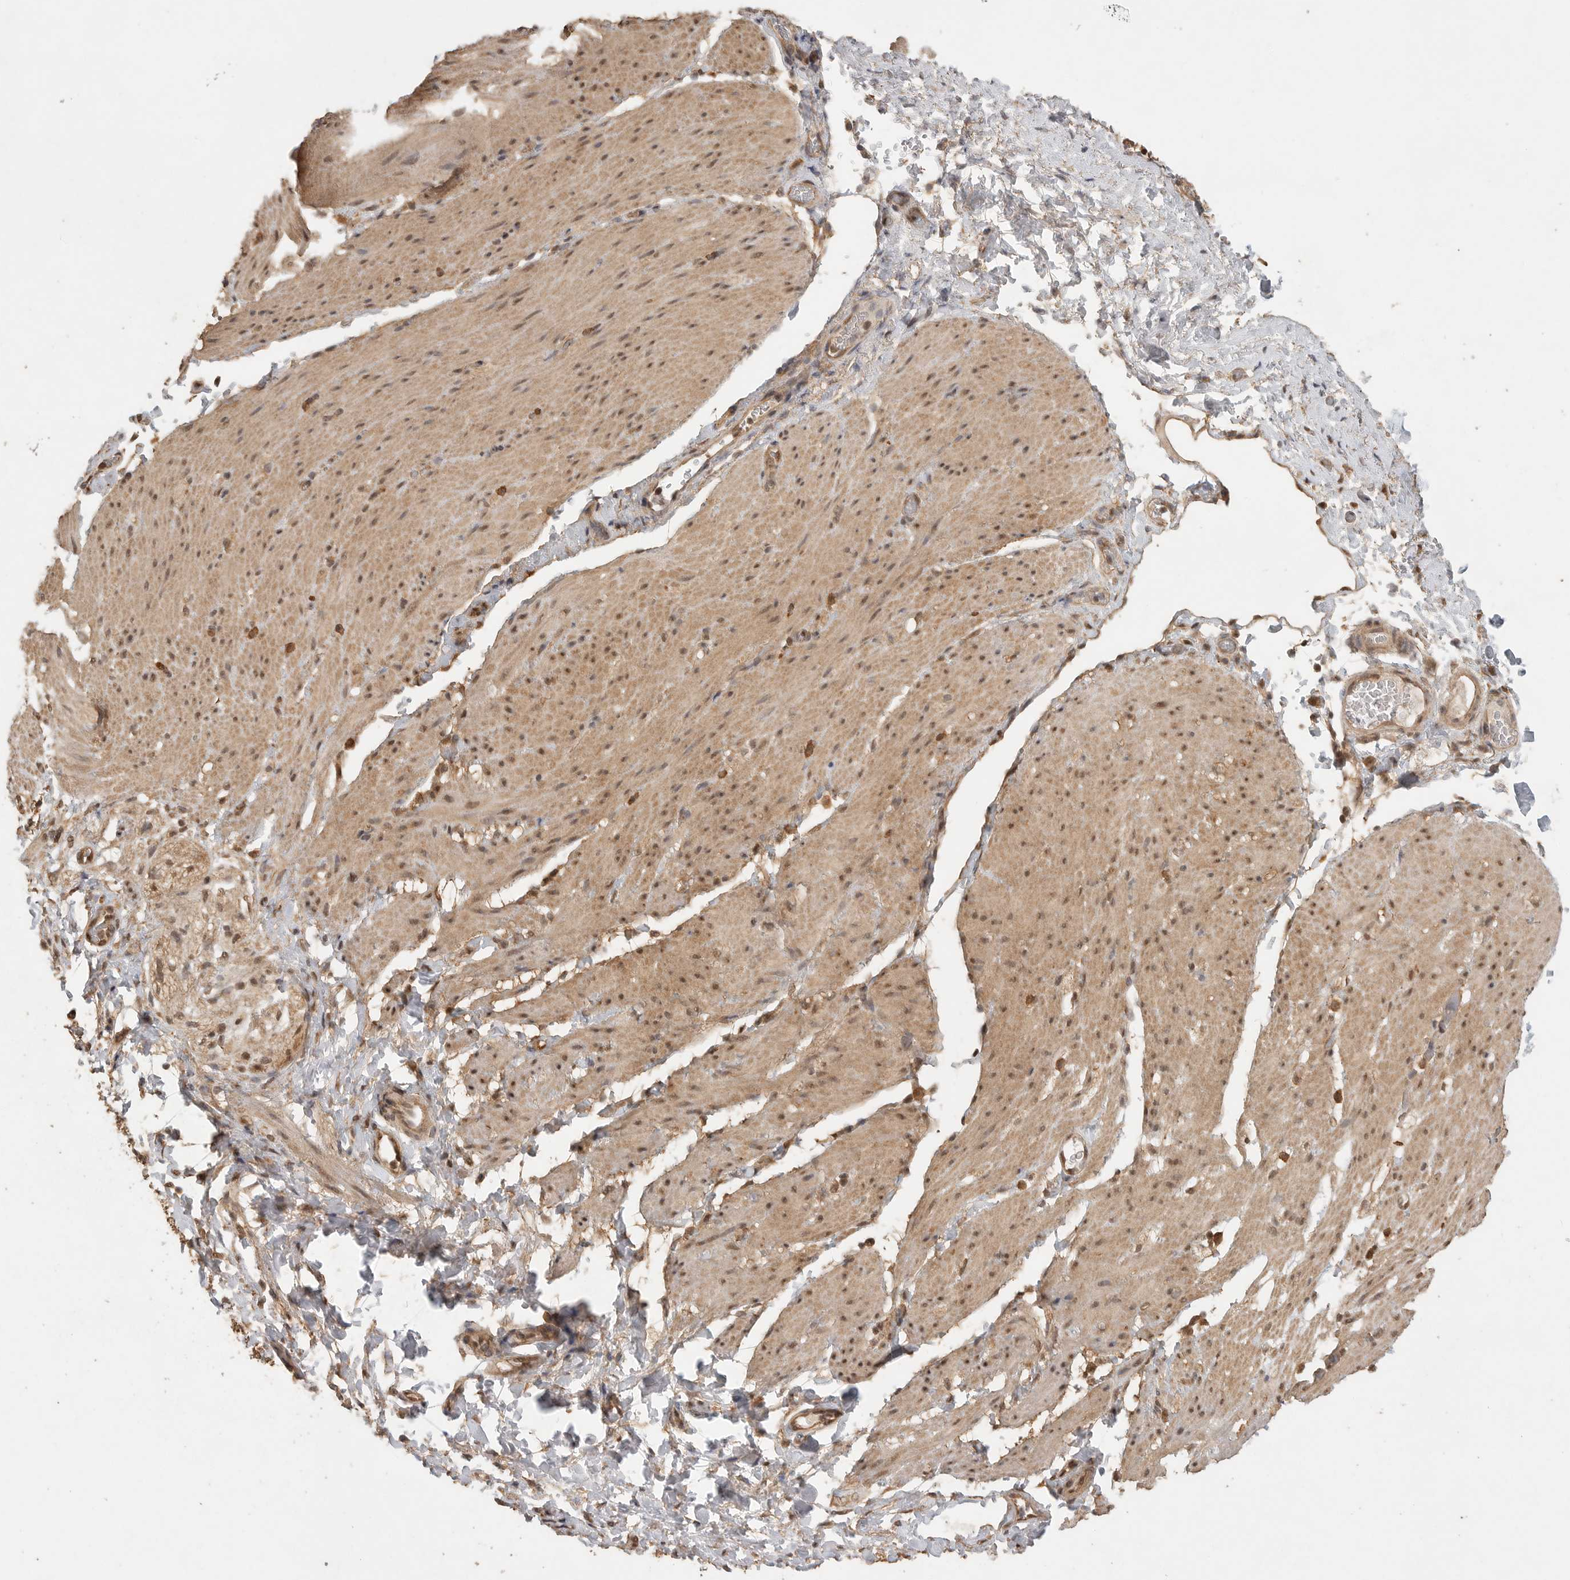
{"staining": {"intensity": "weak", "quantity": ">75%", "location": "cytoplasmic/membranous,nuclear"}, "tissue": "smooth muscle", "cell_type": "Smooth muscle cells", "image_type": "normal", "snomed": [{"axis": "morphology", "description": "Normal tissue, NOS"}, {"axis": "topography", "description": "Smooth muscle"}, {"axis": "topography", "description": "Small intestine"}], "caption": "A micrograph of human smooth muscle stained for a protein demonstrates weak cytoplasmic/membranous,nuclear brown staining in smooth muscle cells. The protein is stained brown, and the nuclei are stained in blue (DAB (3,3'-diaminobenzidine) IHC with brightfield microscopy, high magnification).", "gene": "DFFA", "patient": {"sex": "female", "age": 84}}